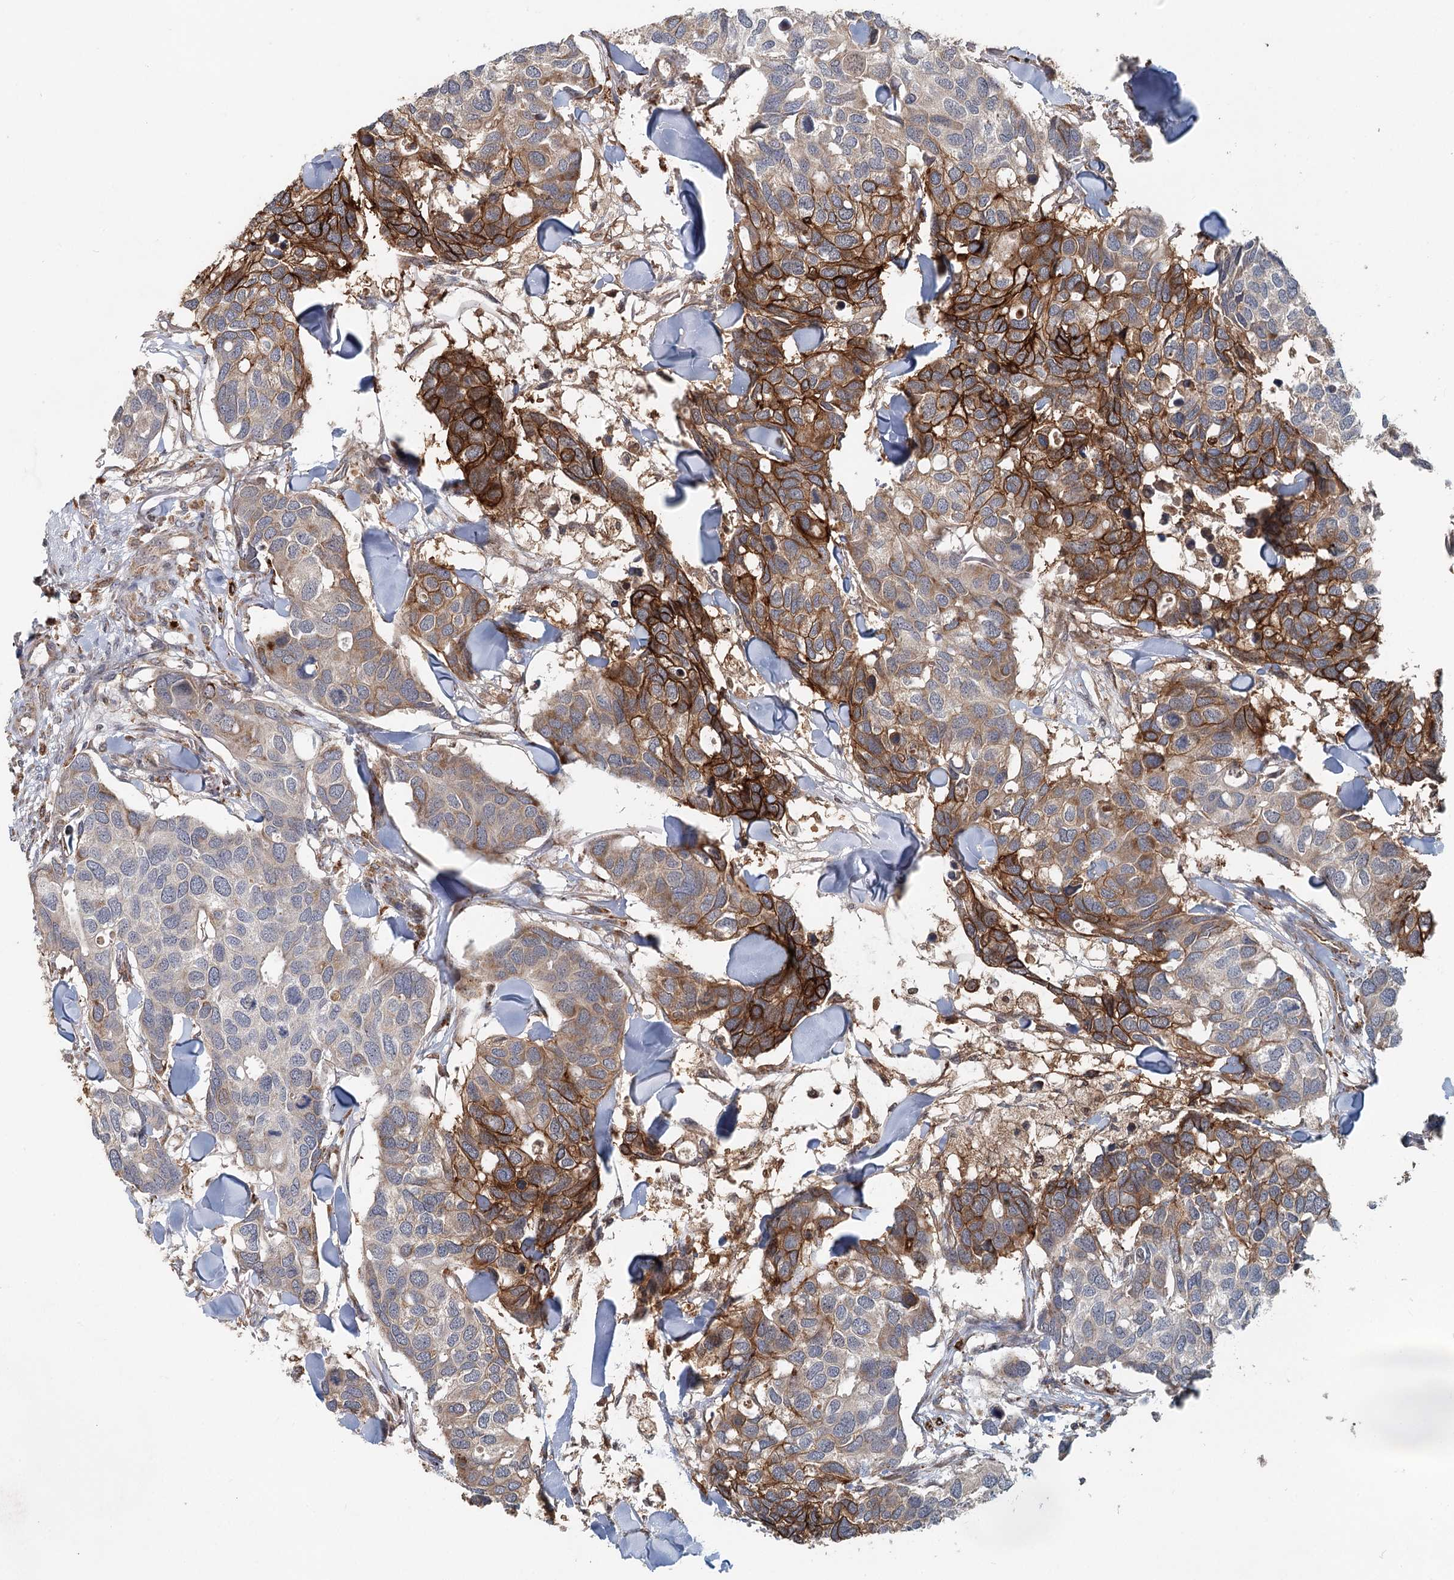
{"staining": {"intensity": "strong", "quantity": "25%-75%", "location": "cytoplasmic/membranous"}, "tissue": "breast cancer", "cell_type": "Tumor cells", "image_type": "cancer", "snomed": [{"axis": "morphology", "description": "Duct carcinoma"}, {"axis": "topography", "description": "Breast"}], "caption": "Protein expression analysis of human intraductal carcinoma (breast) reveals strong cytoplasmic/membranous expression in about 25%-75% of tumor cells. (brown staining indicates protein expression, while blue staining denotes nuclei).", "gene": "RNF111", "patient": {"sex": "female", "age": 83}}